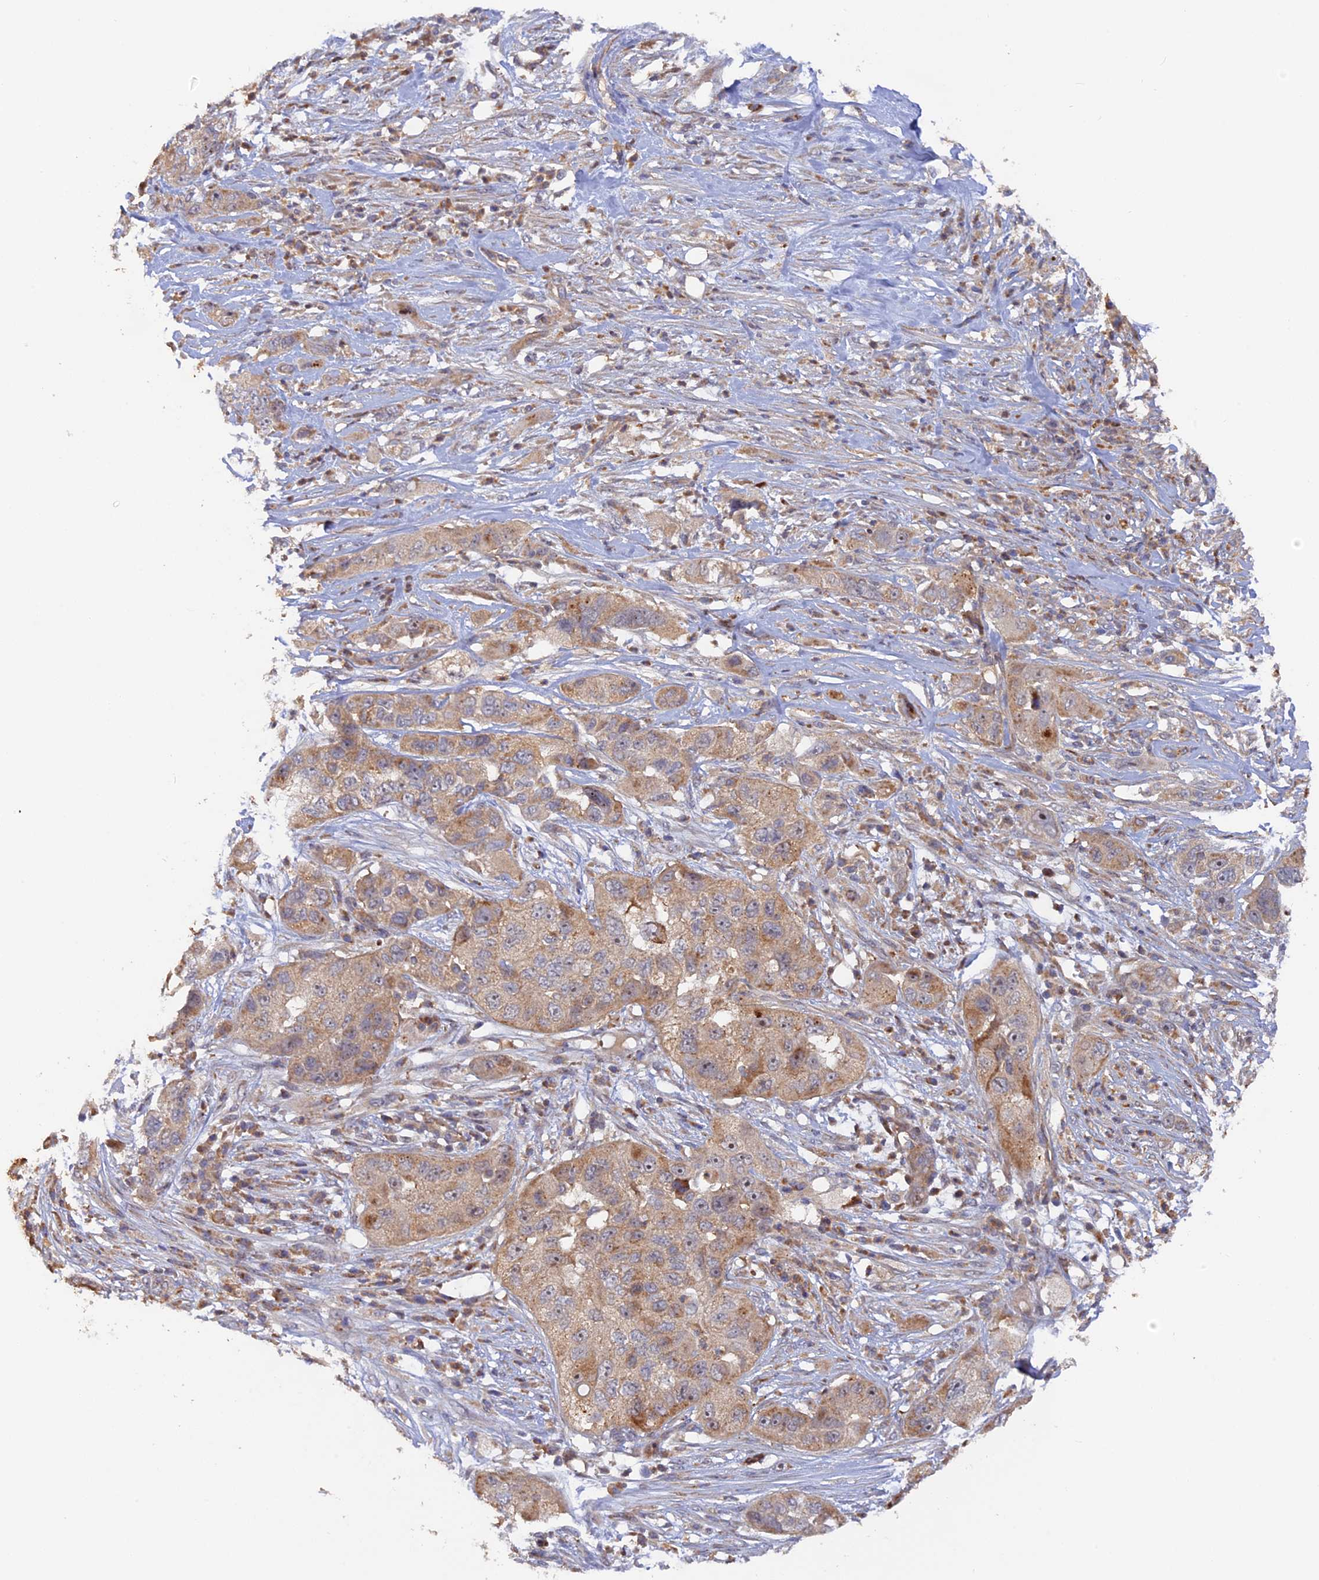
{"staining": {"intensity": "weak", "quantity": ">75%", "location": "cytoplasmic/membranous"}, "tissue": "pancreatic cancer", "cell_type": "Tumor cells", "image_type": "cancer", "snomed": [{"axis": "morphology", "description": "Adenocarcinoma, NOS"}, {"axis": "topography", "description": "Pancreas"}], "caption": "Immunohistochemical staining of human adenocarcinoma (pancreatic) displays weak cytoplasmic/membranous protein staining in approximately >75% of tumor cells.", "gene": "FERMT1", "patient": {"sex": "female", "age": 78}}